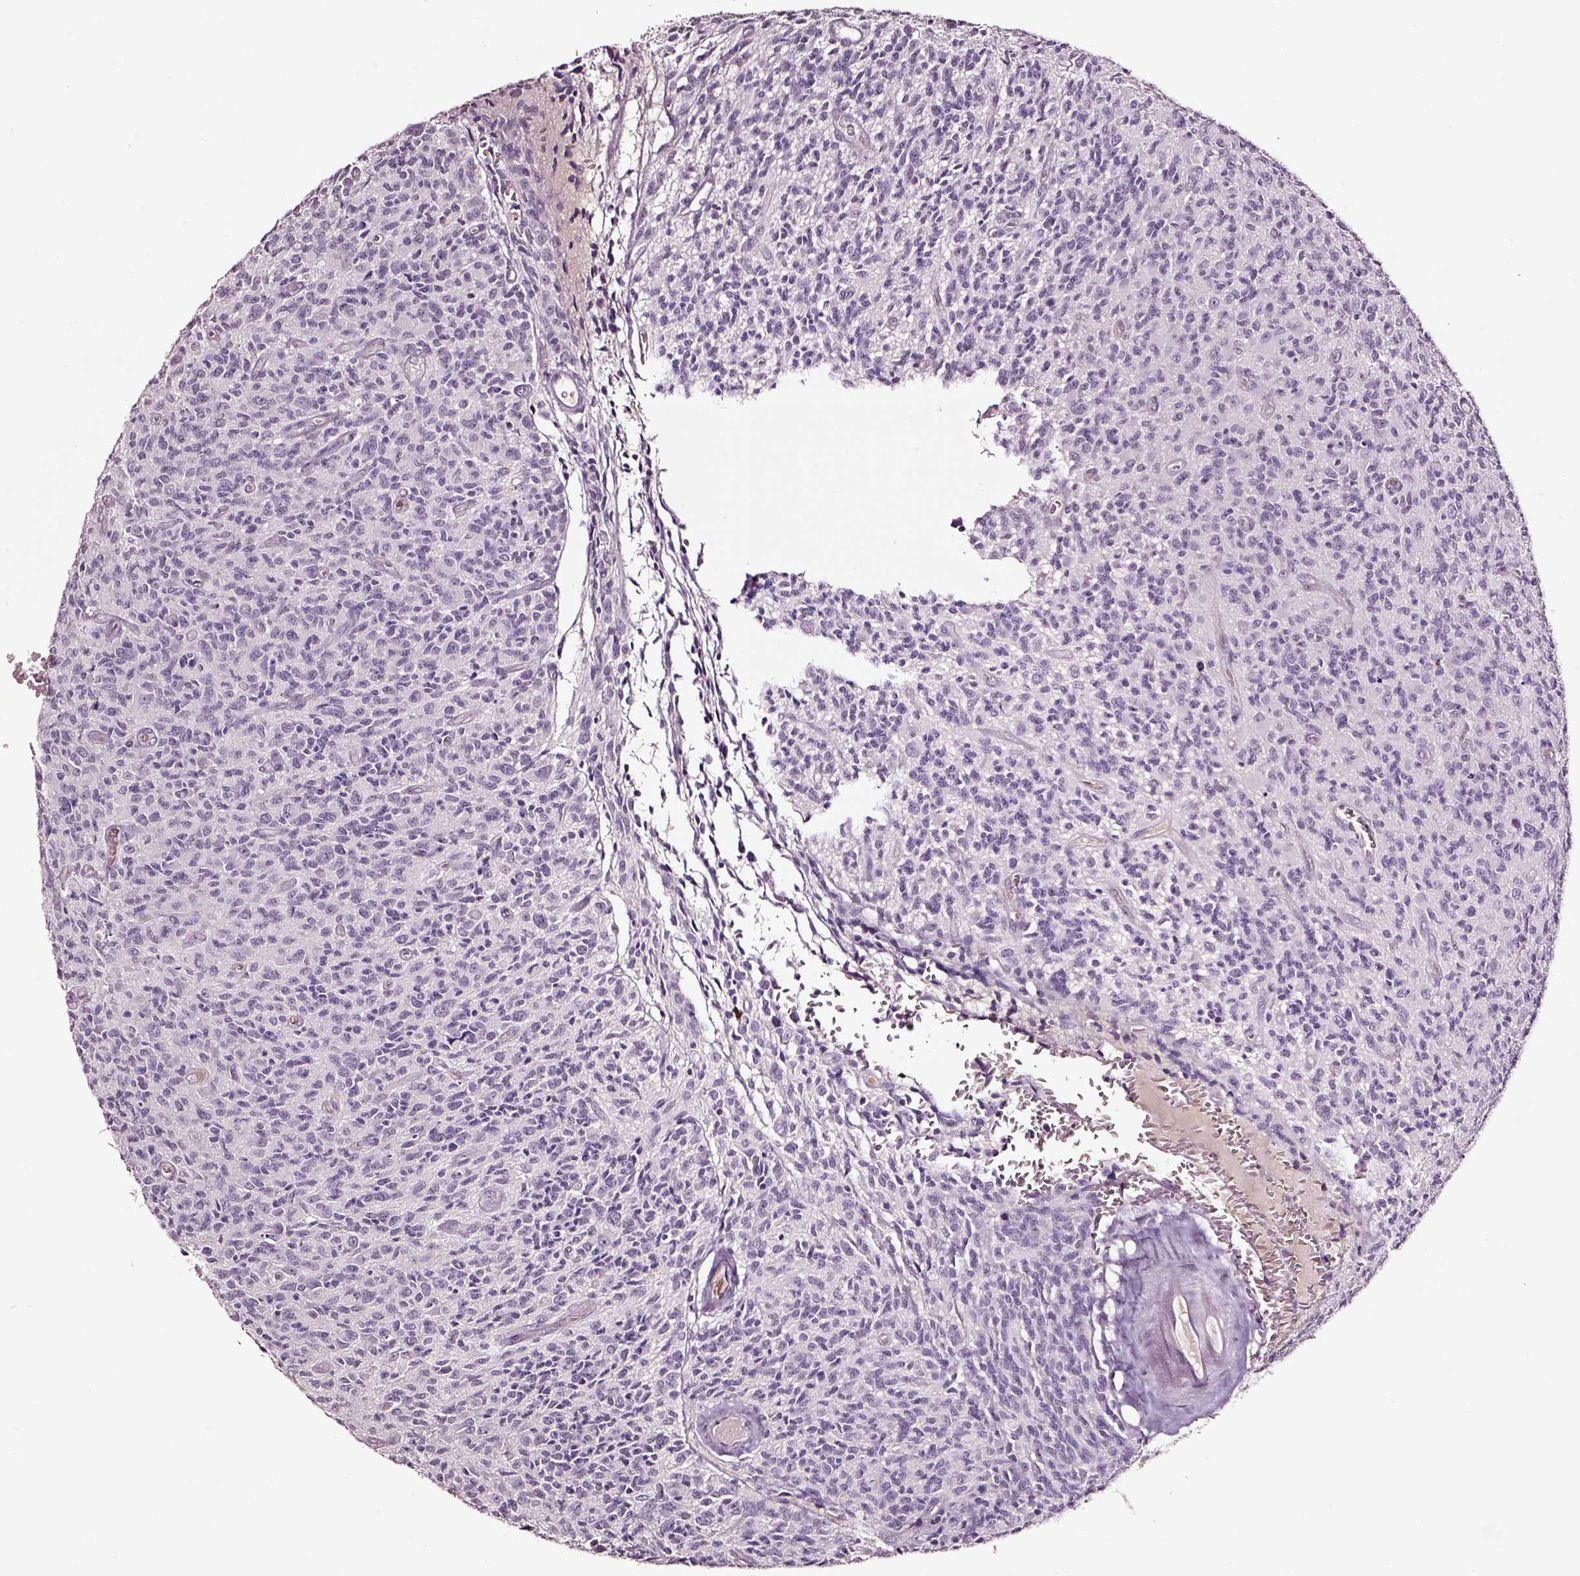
{"staining": {"intensity": "negative", "quantity": "none", "location": "none"}, "tissue": "glioma", "cell_type": "Tumor cells", "image_type": "cancer", "snomed": [{"axis": "morphology", "description": "Glioma, malignant, High grade"}, {"axis": "topography", "description": "Brain"}], "caption": "There is no significant expression in tumor cells of glioma.", "gene": "SMIM17", "patient": {"sex": "male", "age": 76}}